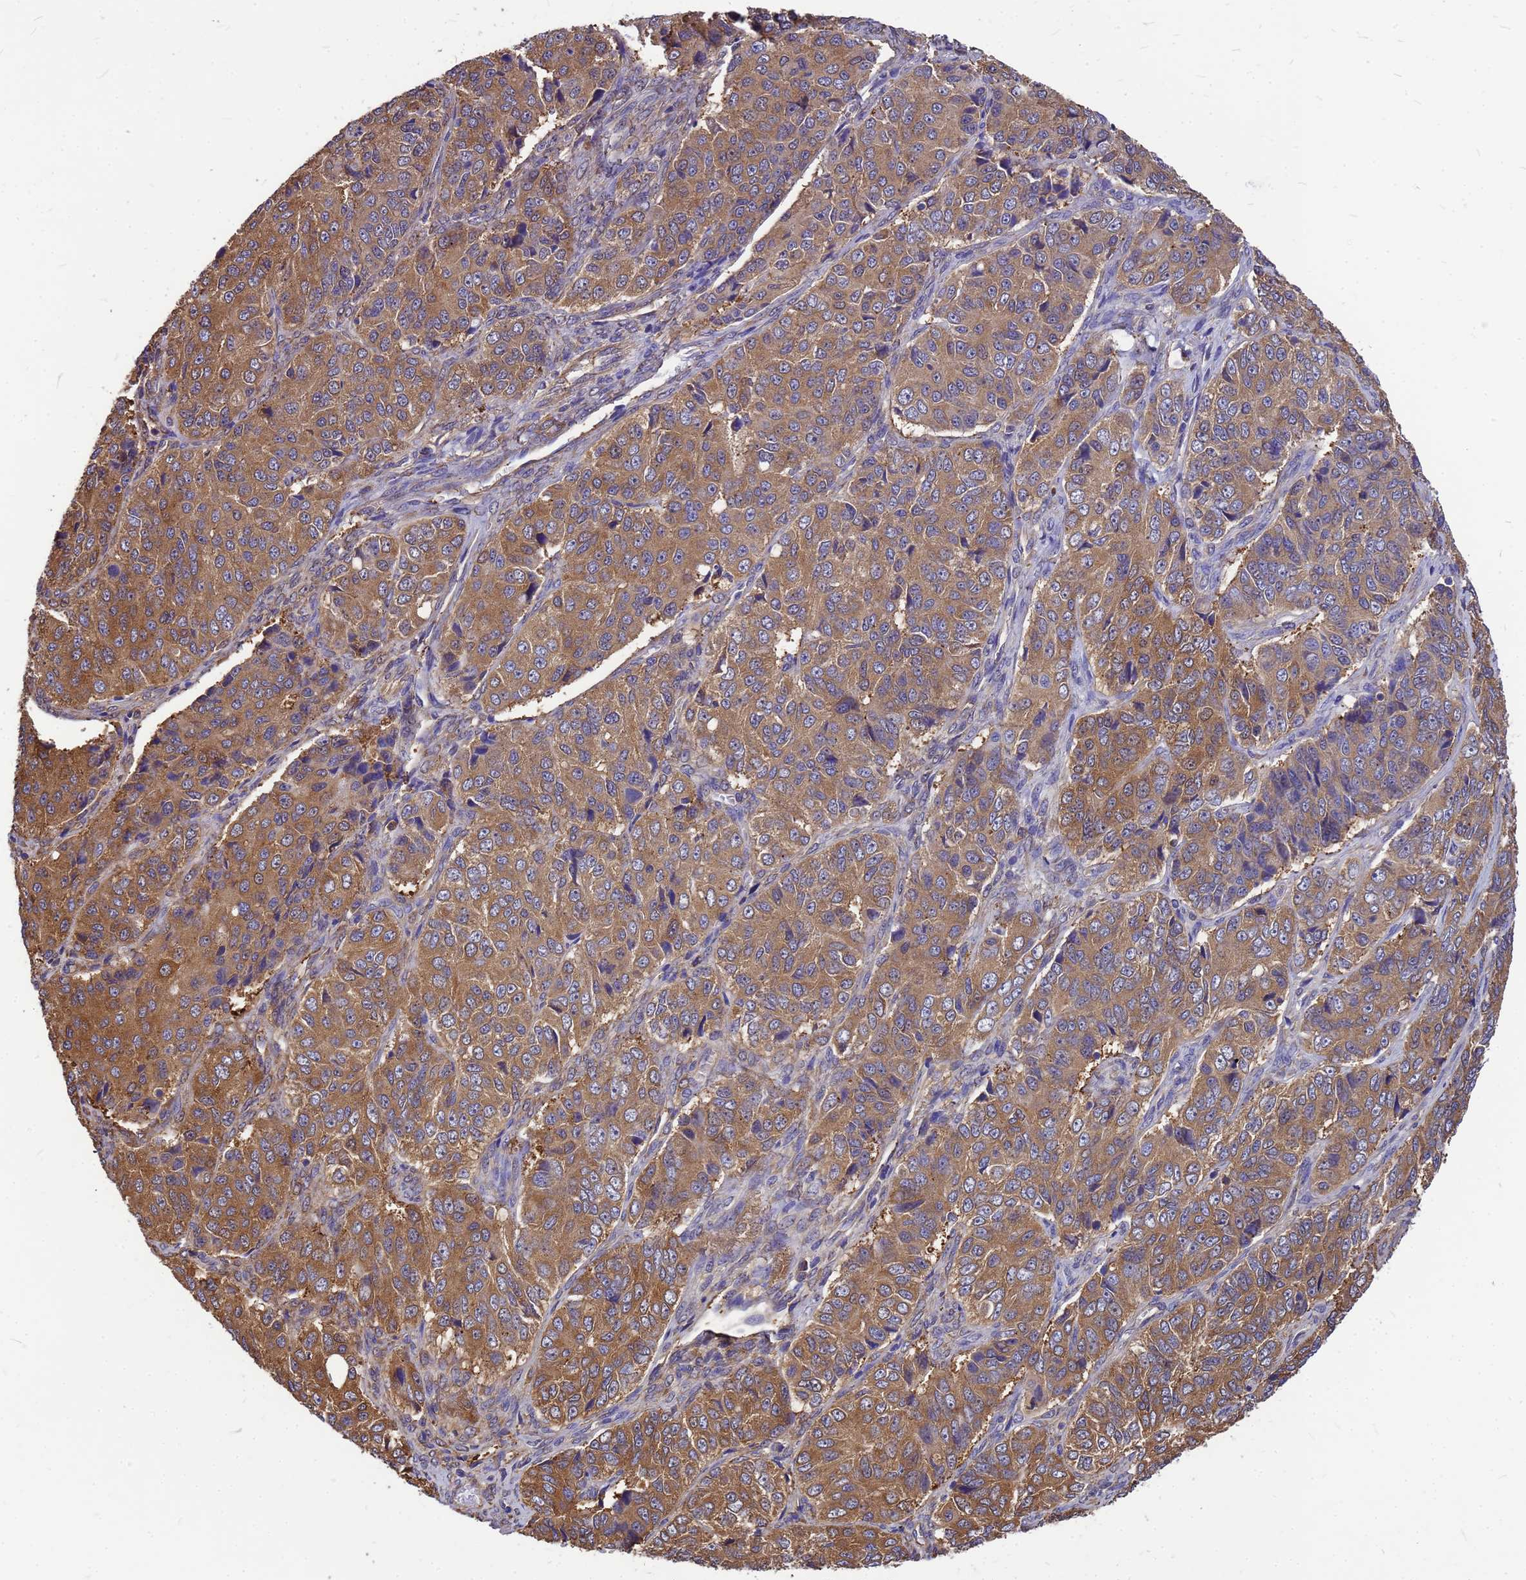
{"staining": {"intensity": "moderate", "quantity": ">75%", "location": "cytoplasmic/membranous"}, "tissue": "ovarian cancer", "cell_type": "Tumor cells", "image_type": "cancer", "snomed": [{"axis": "morphology", "description": "Carcinoma, endometroid"}, {"axis": "topography", "description": "Ovary"}], "caption": "Tumor cells reveal moderate cytoplasmic/membranous expression in about >75% of cells in endometroid carcinoma (ovarian). (DAB = brown stain, brightfield microscopy at high magnification).", "gene": "GID4", "patient": {"sex": "female", "age": 51}}